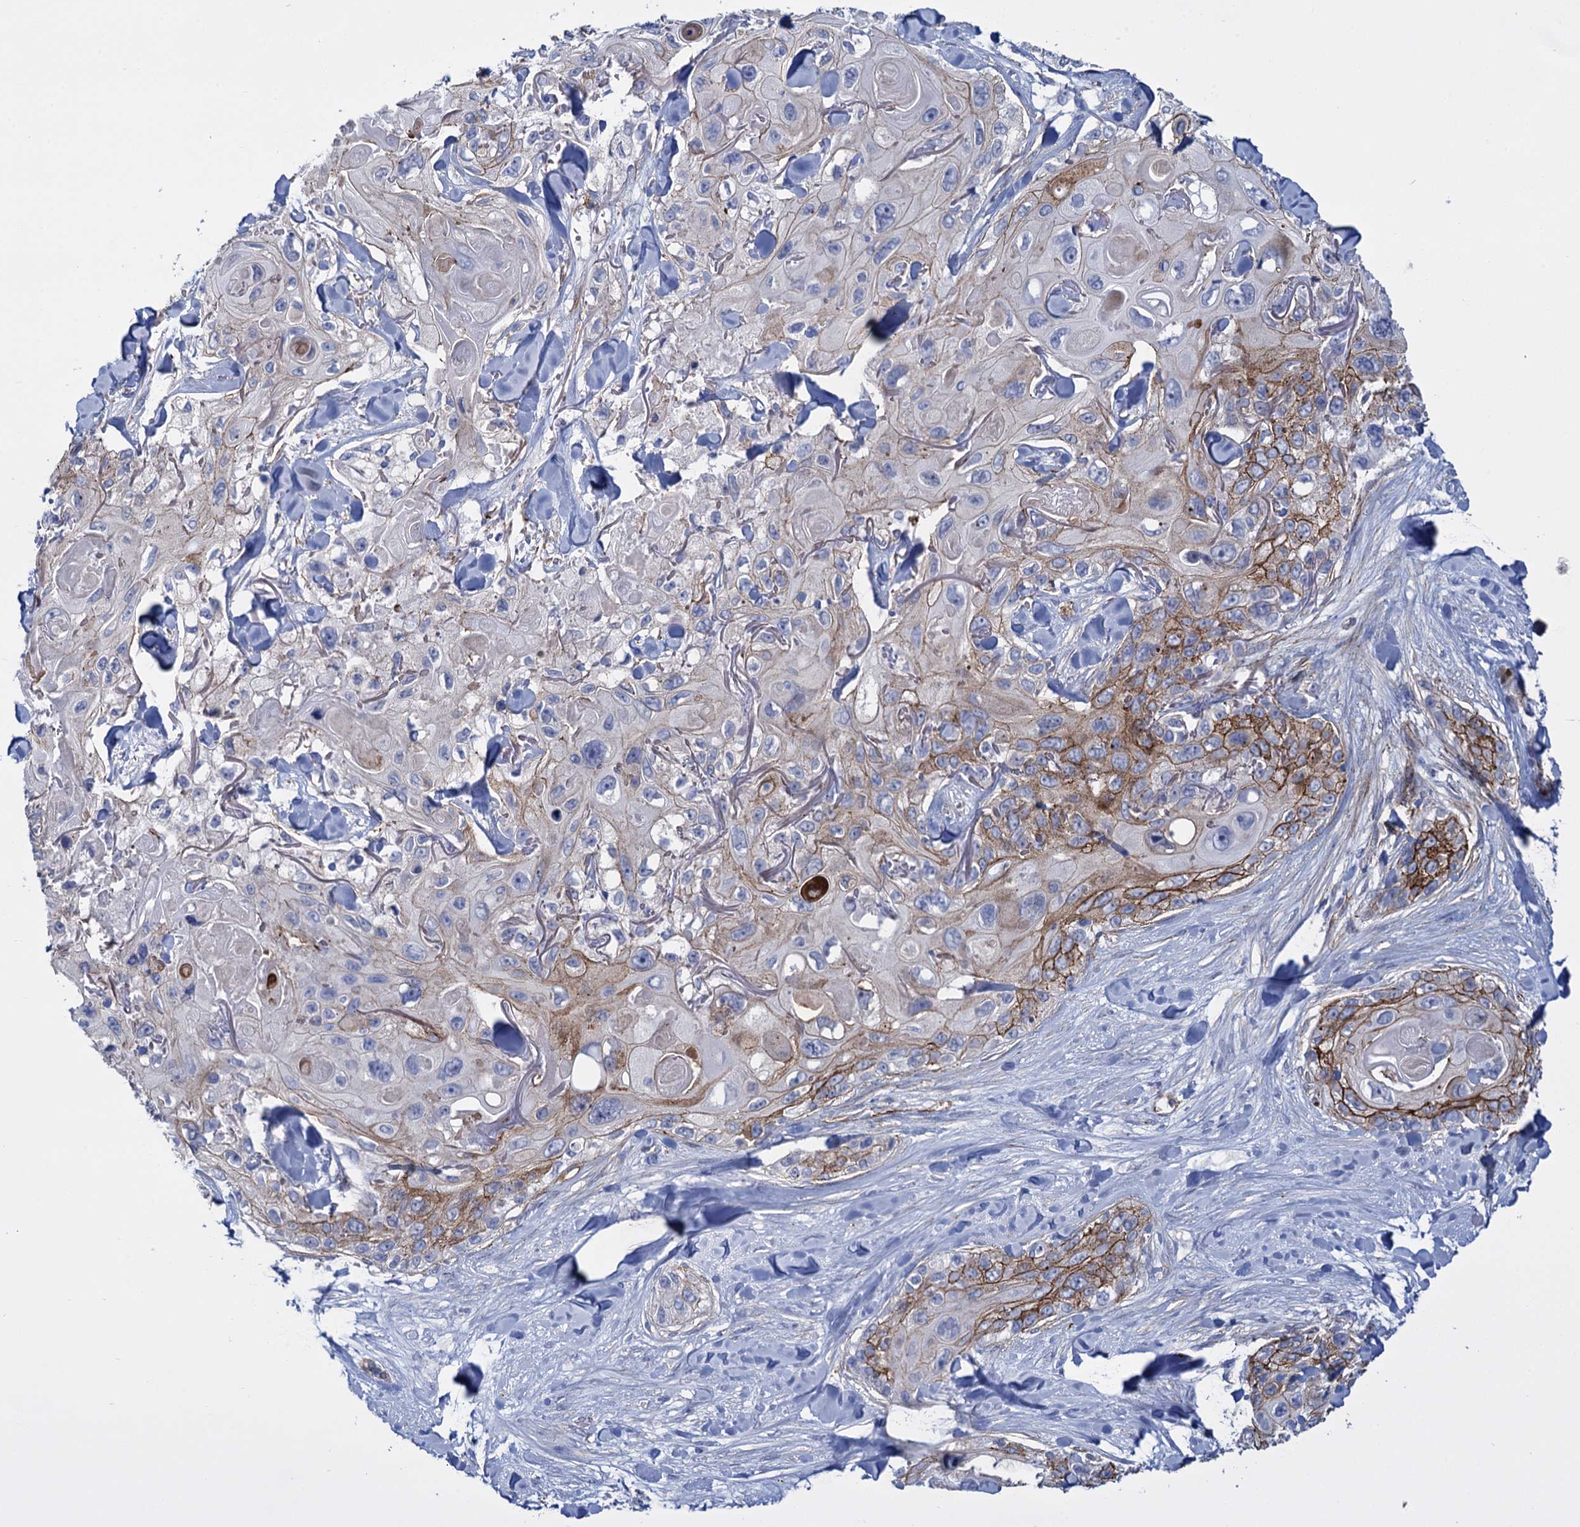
{"staining": {"intensity": "moderate", "quantity": "25%-75%", "location": "cytoplasmic/membranous"}, "tissue": "skin cancer", "cell_type": "Tumor cells", "image_type": "cancer", "snomed": [{"axis": "morphology", "description": "Normal tissue, NOS"}, {"axis": "morphology", "description": "Squamous cell carcinoma, NOS"}, {"axis": "topography", "description": "Skin"}], "caption": "Moderate cytoplasmic/membranous positivity for a protein is seen in approximately 25%-75% of tumor cells of squamous cell carcinoma (skin) using immunohistochemistry (IHC).", "gene": "SNCG", "patient": {"sex": "male", "age": 72}}